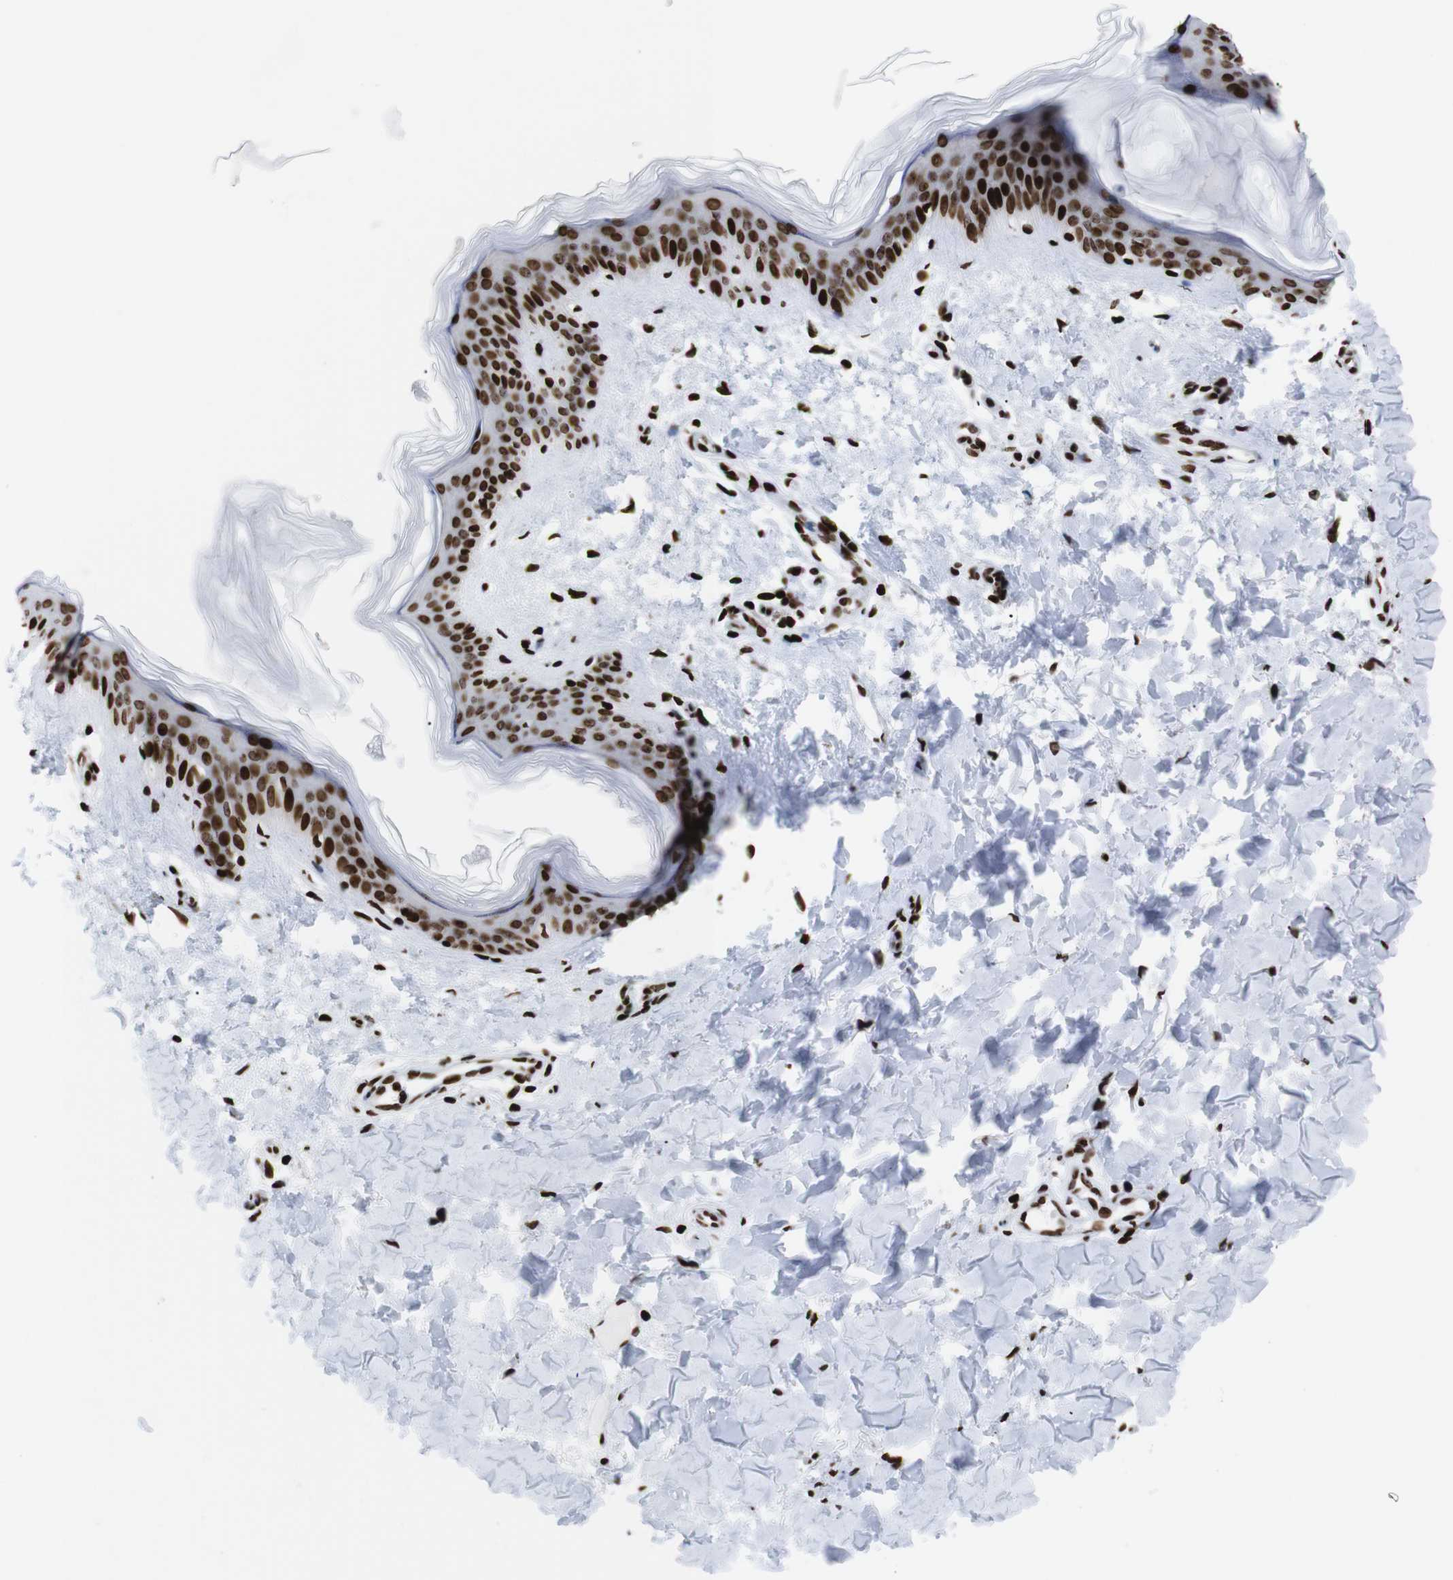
{"staining": {"intensity": "strong", "quantity": ">75%", "location": "nuclear"}, "tissue": "skin", "cell_type": "Fibroblasts", "image_type": "normal", "snomed": [{"axis": "morphology", "description": "Normal tissue, NOS"}, {"axis": "topography", "description": "Skin"}], "caption": "High-power microscopy captured an immunohistochemistry histopathology image of normal skin, revealing strong nuclear staining in approximately >75% of fibroblasts. (Stains: DAB (3,3'-diaminobenzidine) in brown, nuclei in blue, Microscopy: brightfield microscopy at high magnification).", "gene": "H1", "patient": {"sex": "female", "age": 41}}